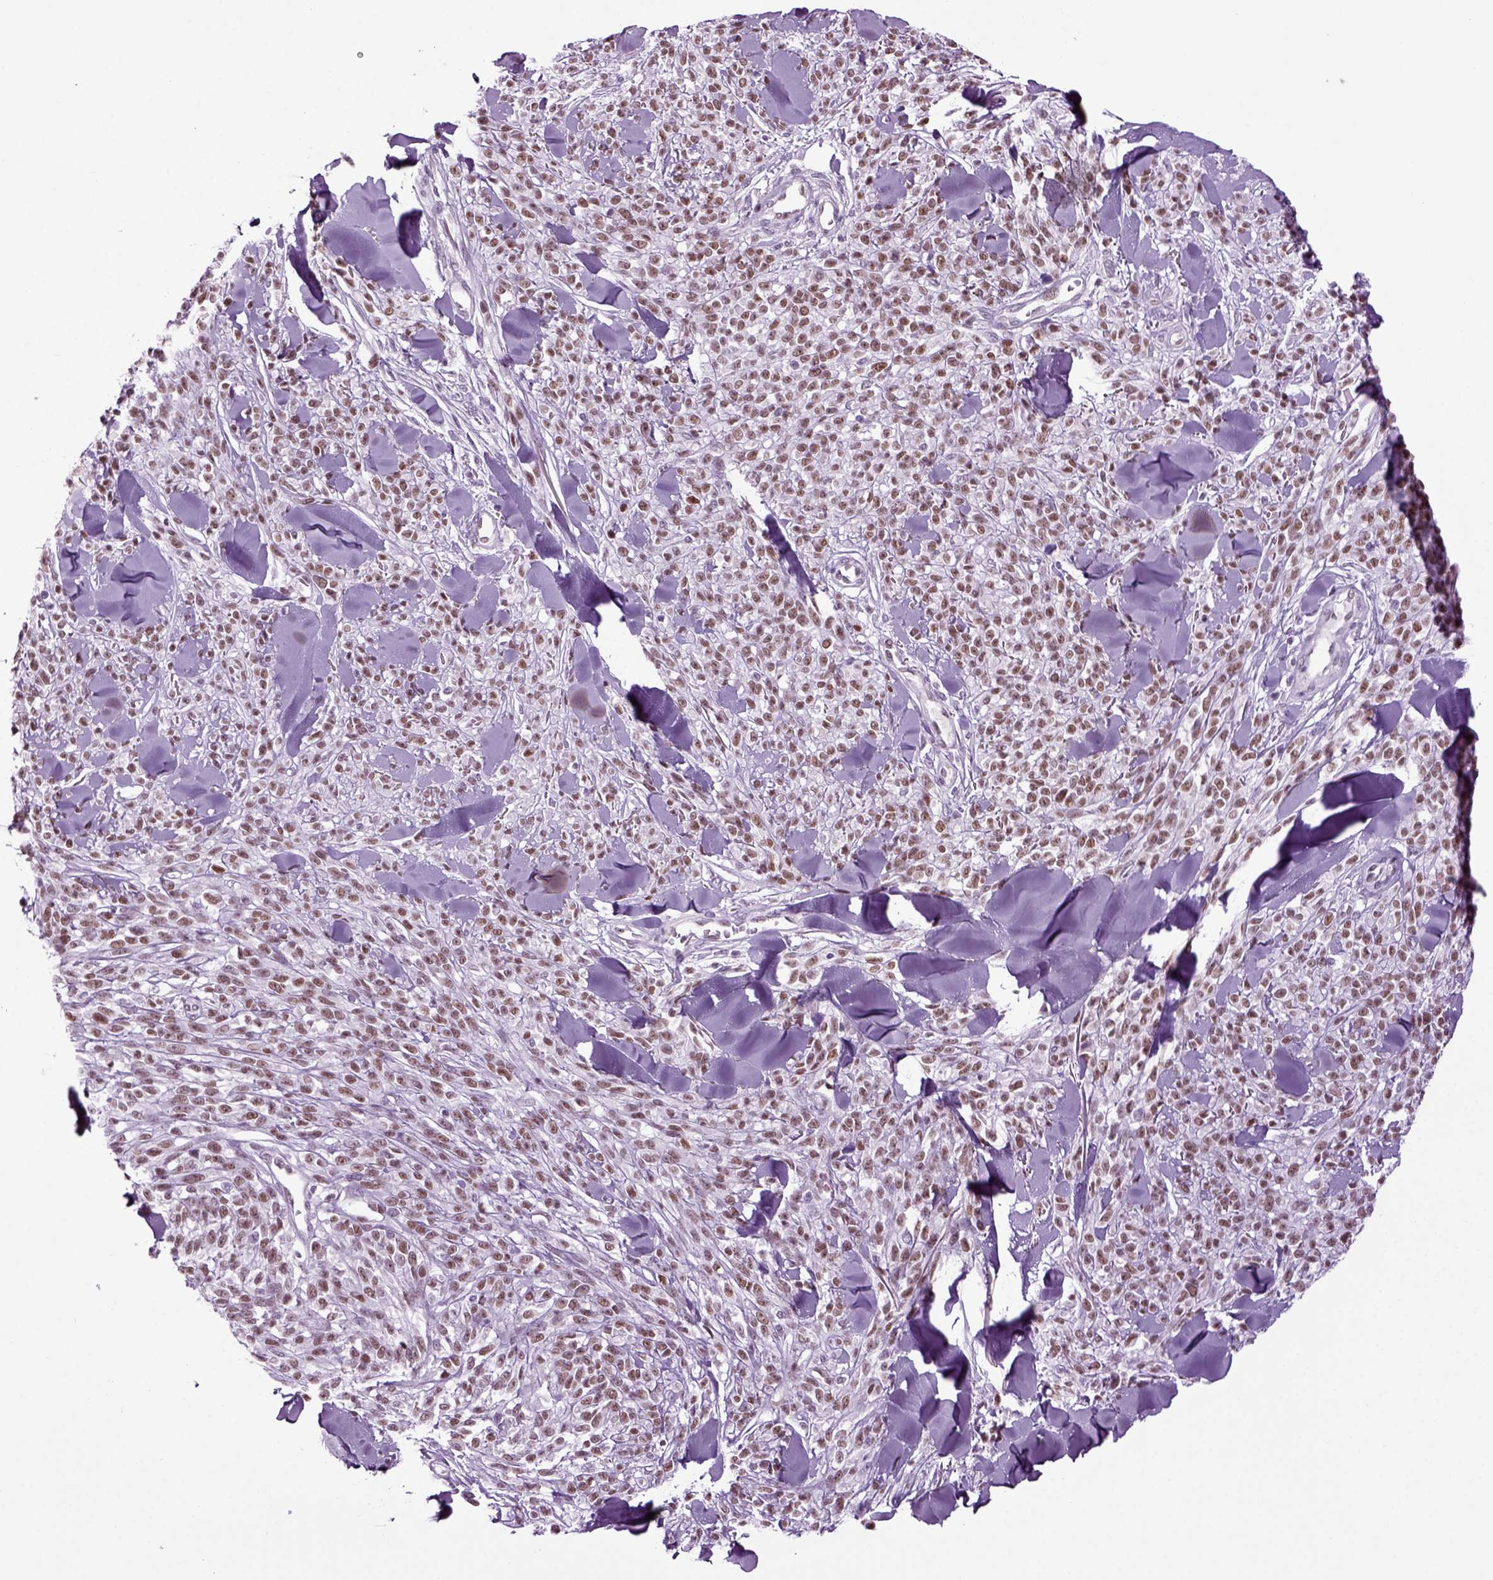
{"staining": {"intensity": "moderate", "quantity": ">75%", "location": "nuclear"}, "tissue": "melanoma", "cell_type": "Tumor cells", "image_type": "cancer", "snomed": [{"axis": "morphology", "description": "Malignant melanoma, NOS"}, {"axis": "topography", "description": "Skin"}, {"axis": "topography", "description": "Skin of trunk"}], "caption": "Immunohistochemical staining of melanoma reveals moderate nuclear protein expression in approximately >75% of tumor cells. The staining was performed using DAB, with brown indicating positive protein expression. Nuclei are stained blue with hematoxylin.", "gene": "RFX3", "patient": {"sex": "male", "age": 74}}